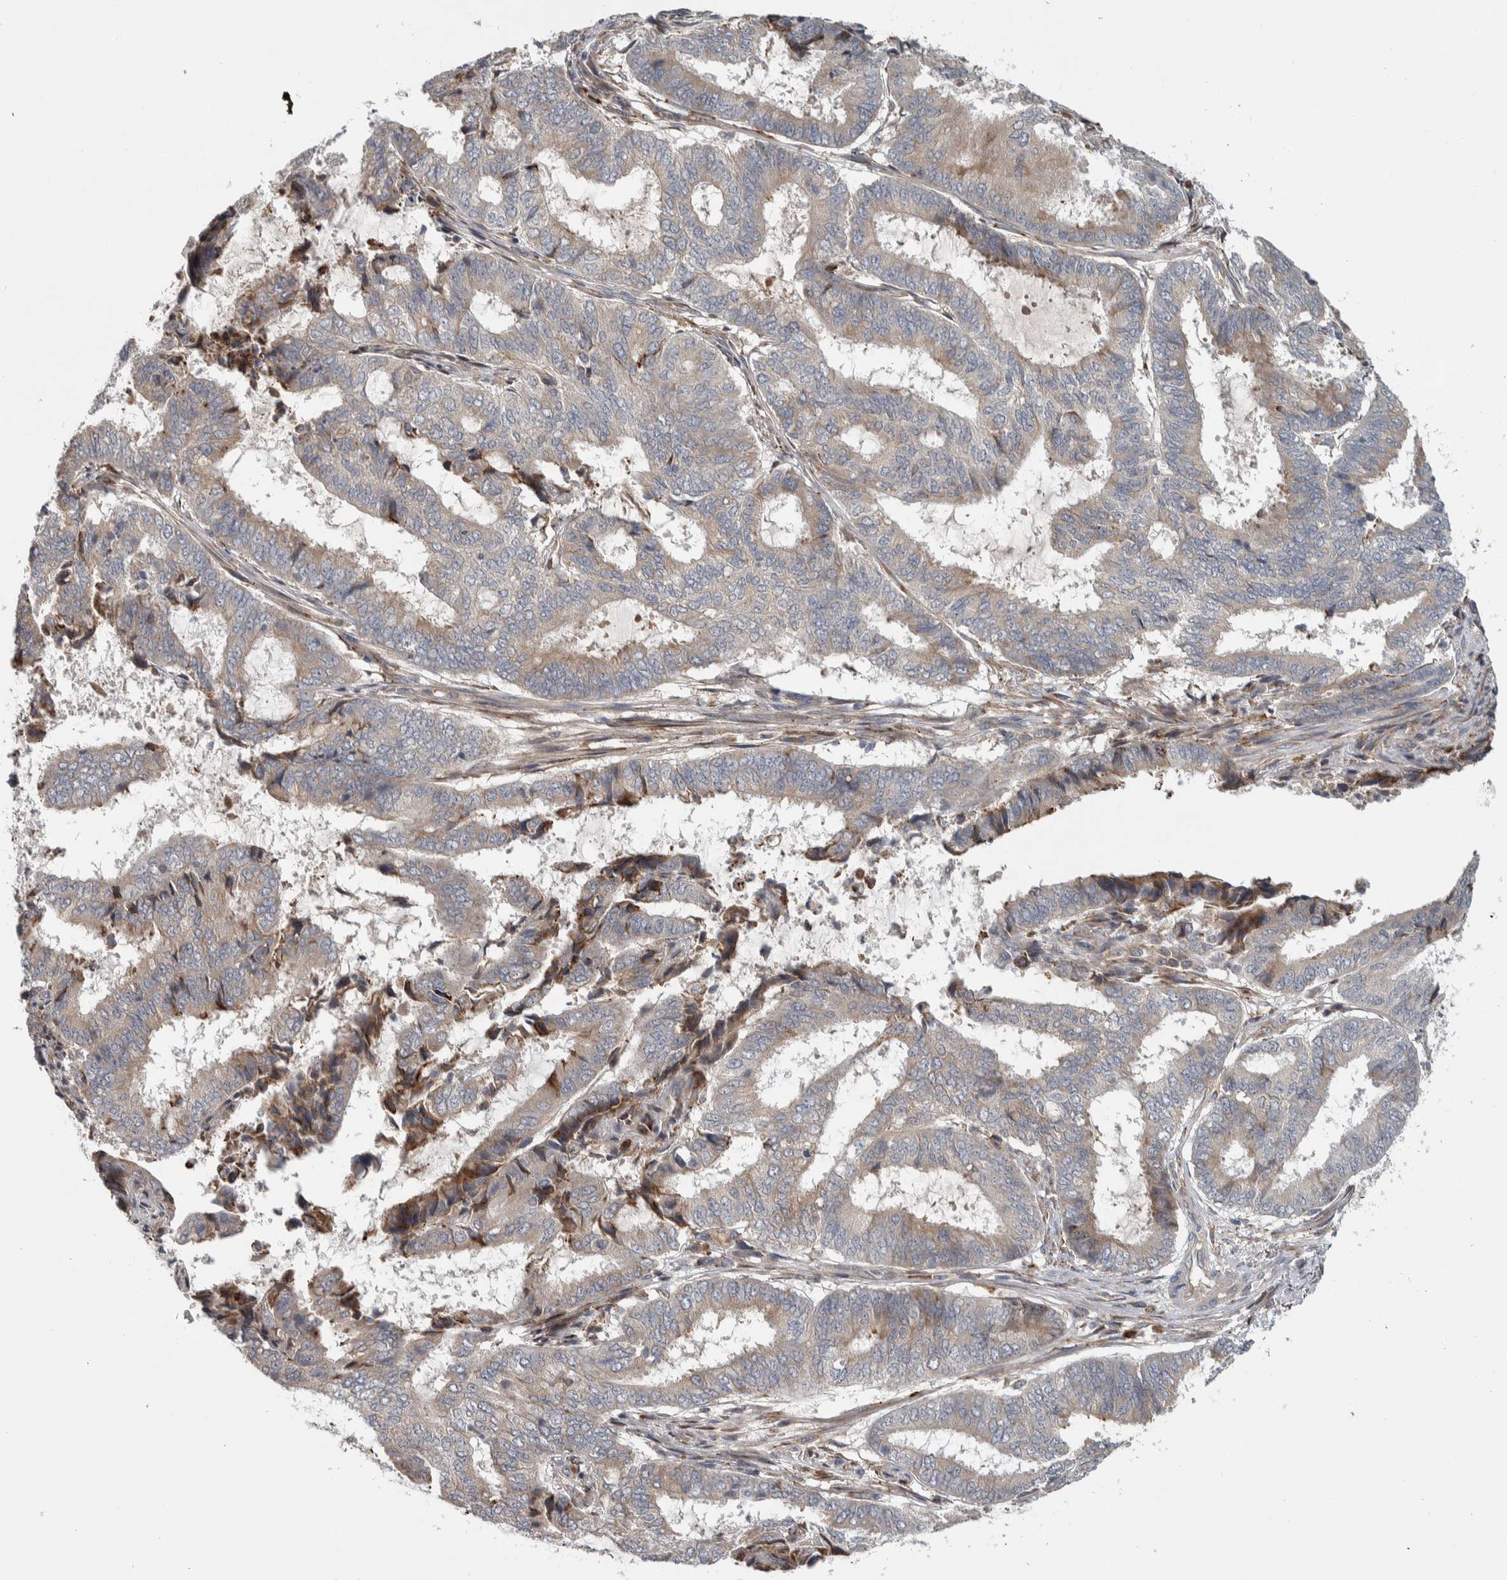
{"staining": {"intensity": "weak", "quantity": "25%-75%", "location": "cytoplasmic/membranous"}, "tissue": "endometrial cancer", "cell_type": "Tumor cells", "image_type": "cancer", "snomed": [{"axis": "morphology", "description": "Adenocarcinoma, NOS"}, {"axis": "topography", "description": "Endometrium"}], "caption": "IHC micrograph of human endometrial cancer stained for a protein (brown), which exhibits low levels of weak cytoplasmic/membranous expression in approximately 25%-75% of tumor cells.", "gene": "ADPRM", "patient": {"sex": "female", "age": 51}}